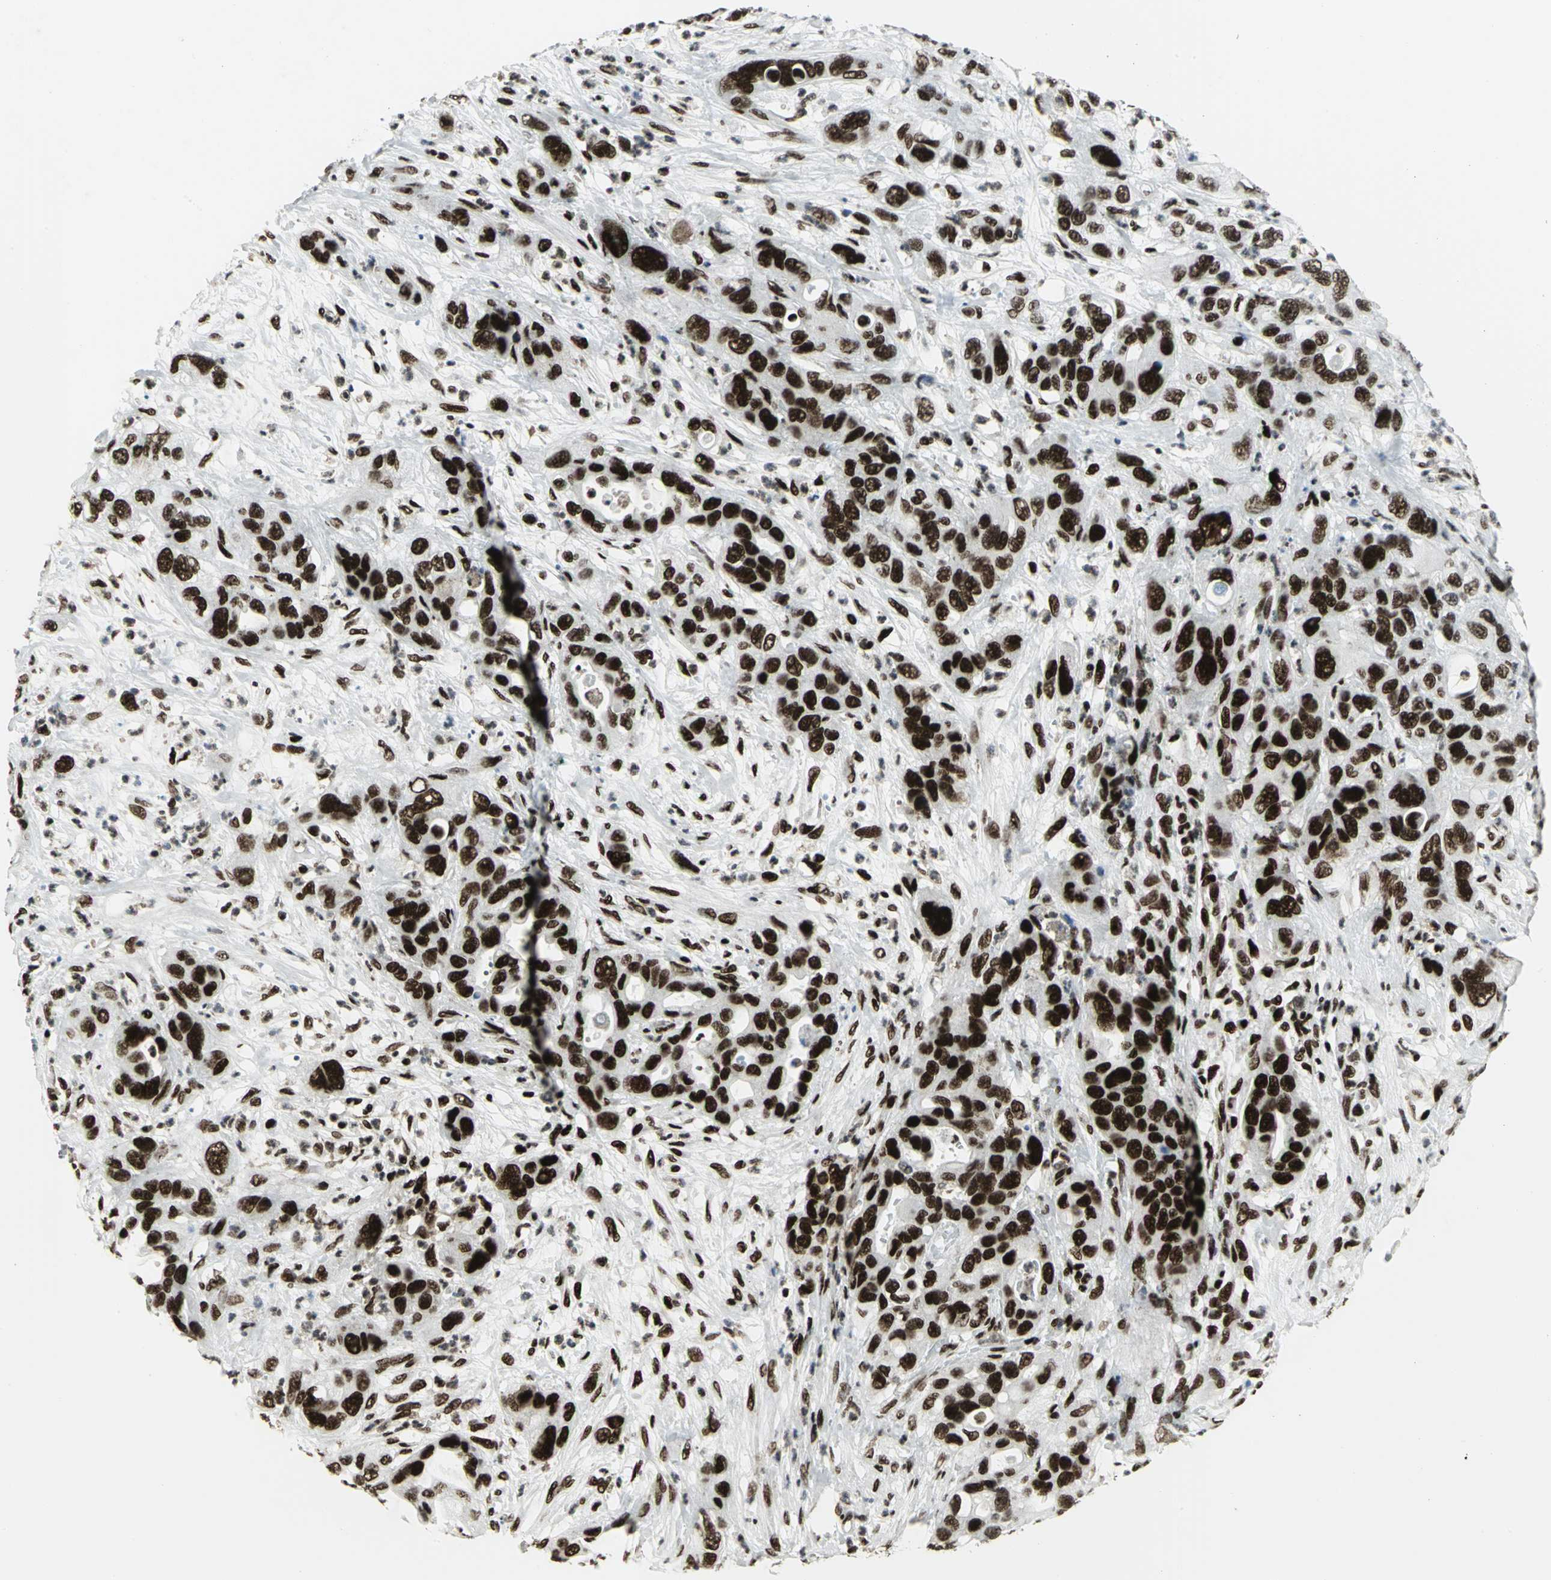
{"staining": {"intensity": "strong", "quantity": ">75%", "location": "nuclear"}, "tissue": "pancreatic cancer", "cell_type": "Tumor cells", "image_type": "cancer", "snomed": [{"axis": "morphology", "description": "Adenocarcinoma, NOS"}, {"axis": "topography", "description": "Pancreas"}], "caption": "High-power microscopy captured an immunohistochemistry (IHC) histopathology image of adenocarcinoma (pancreatic), revealing strong nuclear positivity in approximately >75% of tumor cells.", "gene": "SMARCA4", "patient": {"sex": "female", "age": 71}}